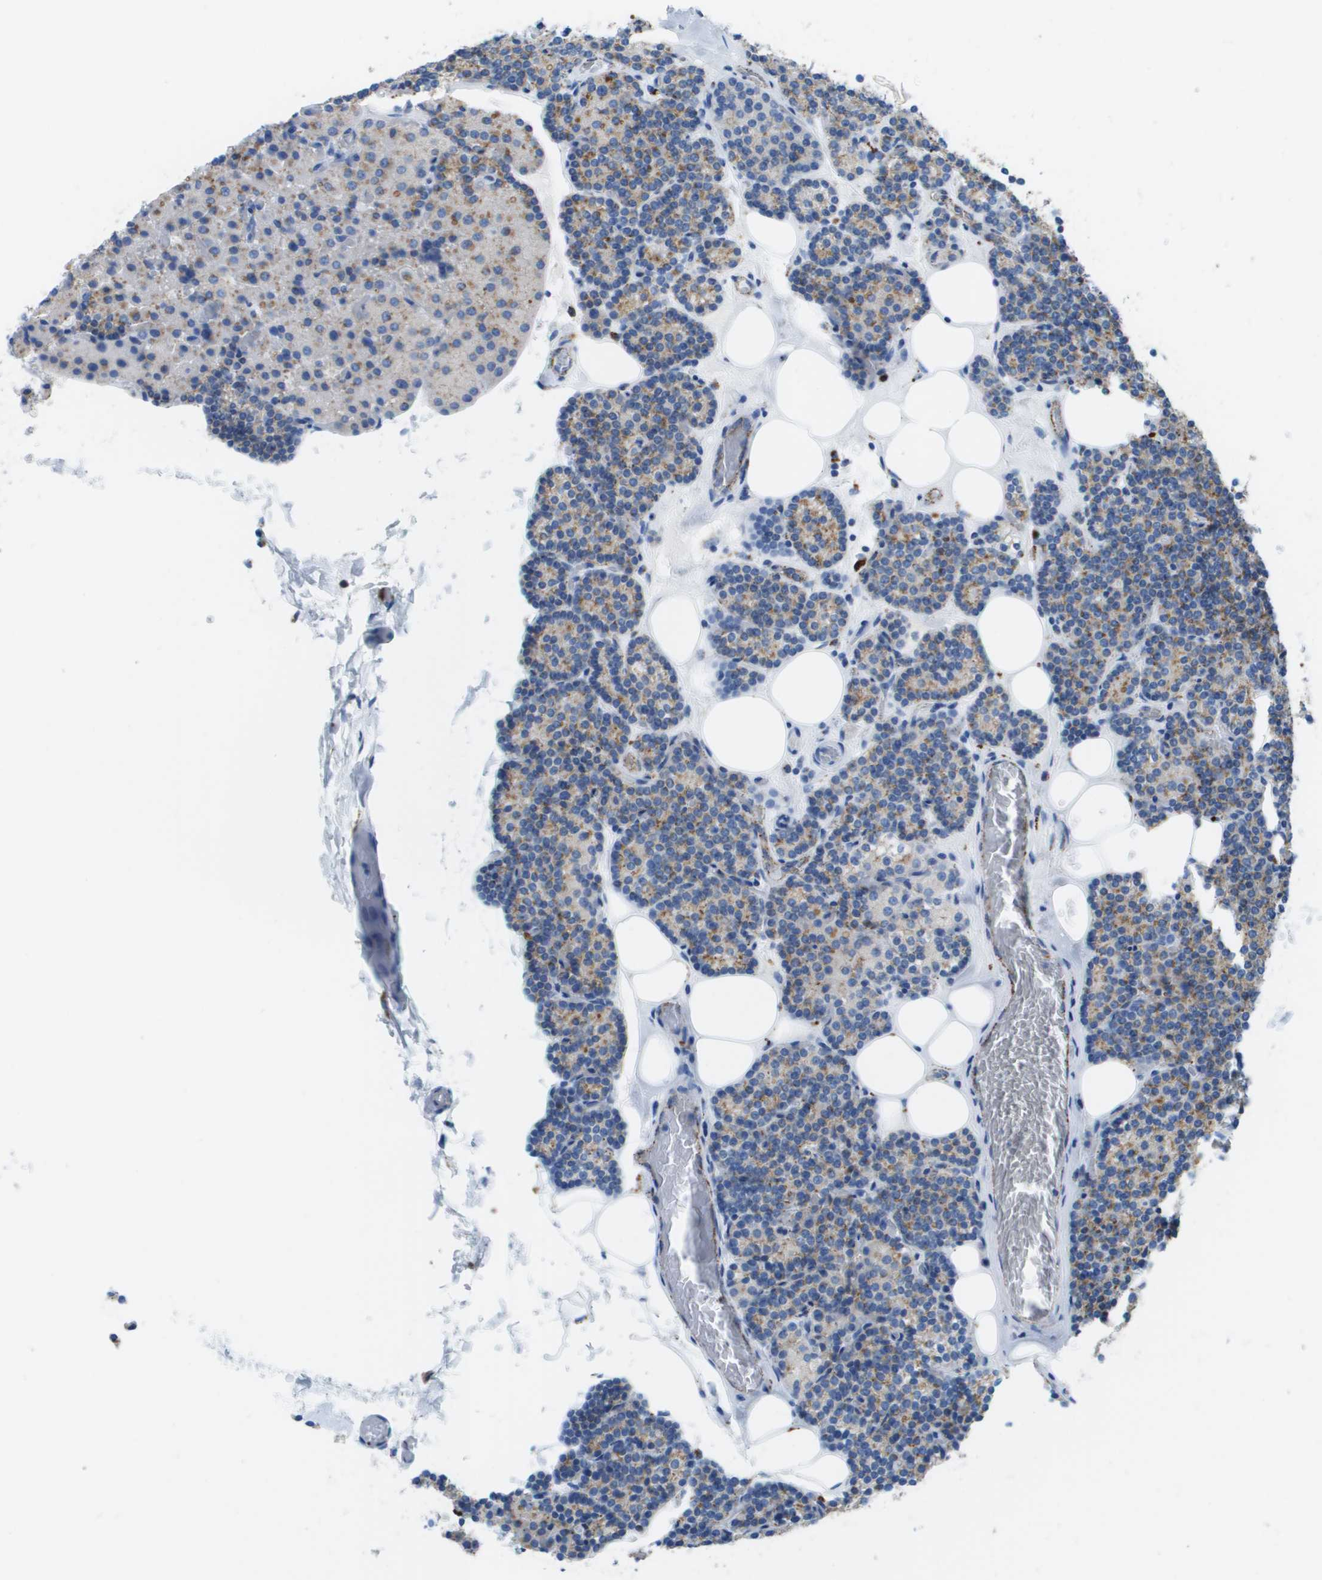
{"staining": {"intensity": "moderate", "quantity": "25%-75%", "location": "cytoplasmic/membranous"}, "tissue": "parathyroid gland", "cell_type": "Glandular cells", "image_type": "normal", "snomed": [{"axis": "morphology", "description": "Normal tissue, NOS"}, {"axis": "morphology", "description": "Adenoma, NOS"}, {"axis": "topography", "description": "Parathyroid gland"}], "caption": "Protein staining reveals moderate cytoplasmic/membranous expression in approximately 25%-75% of glandular cells in unremarkable parathyroid gland. The staining was performed using DAB (3,3'-diaminobenzidine), with brown indicating positive protein expression. Nuclei are stained blue with hematoxylin.", "gene": "PRCP", "patient": {"sex": "female", "age": 54}}